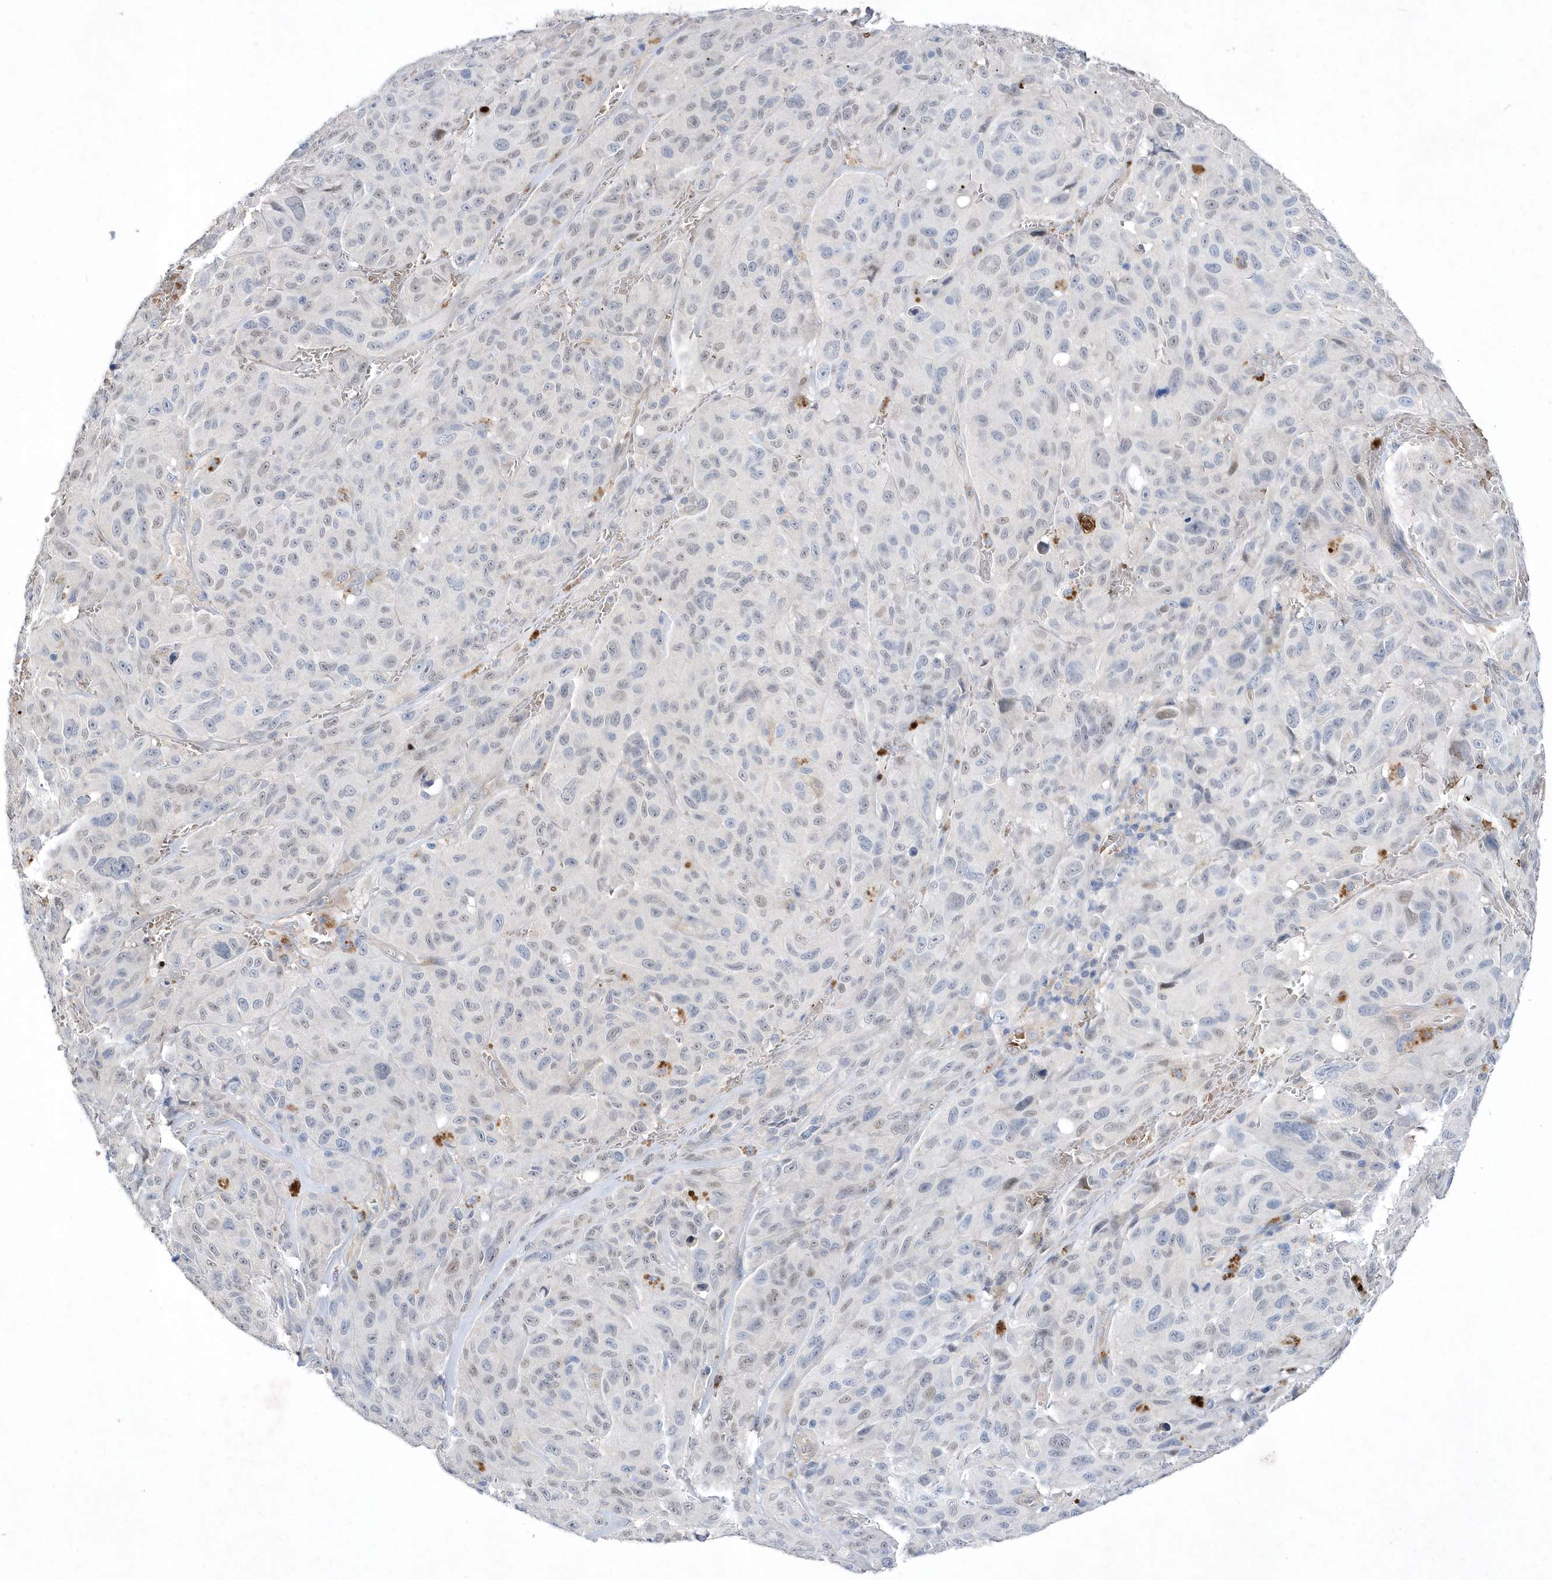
{"staining": {"intensity": "negative", "quantity": "none", "location": "none"}, "tissue": "melanoma", "cell_type": "Tumor cells", "image_type": "cancer", "snomed": [{"axis": "morphology", "description": "Malignant melanoma, NOS"}, {"axis": "topography", "description": "Skin"}], "caption": "The micrograph displays no significant staining in tumor cells of melanoma.", "gene": "ZNF875", "patient": {"sex": "male", "age": 66}}